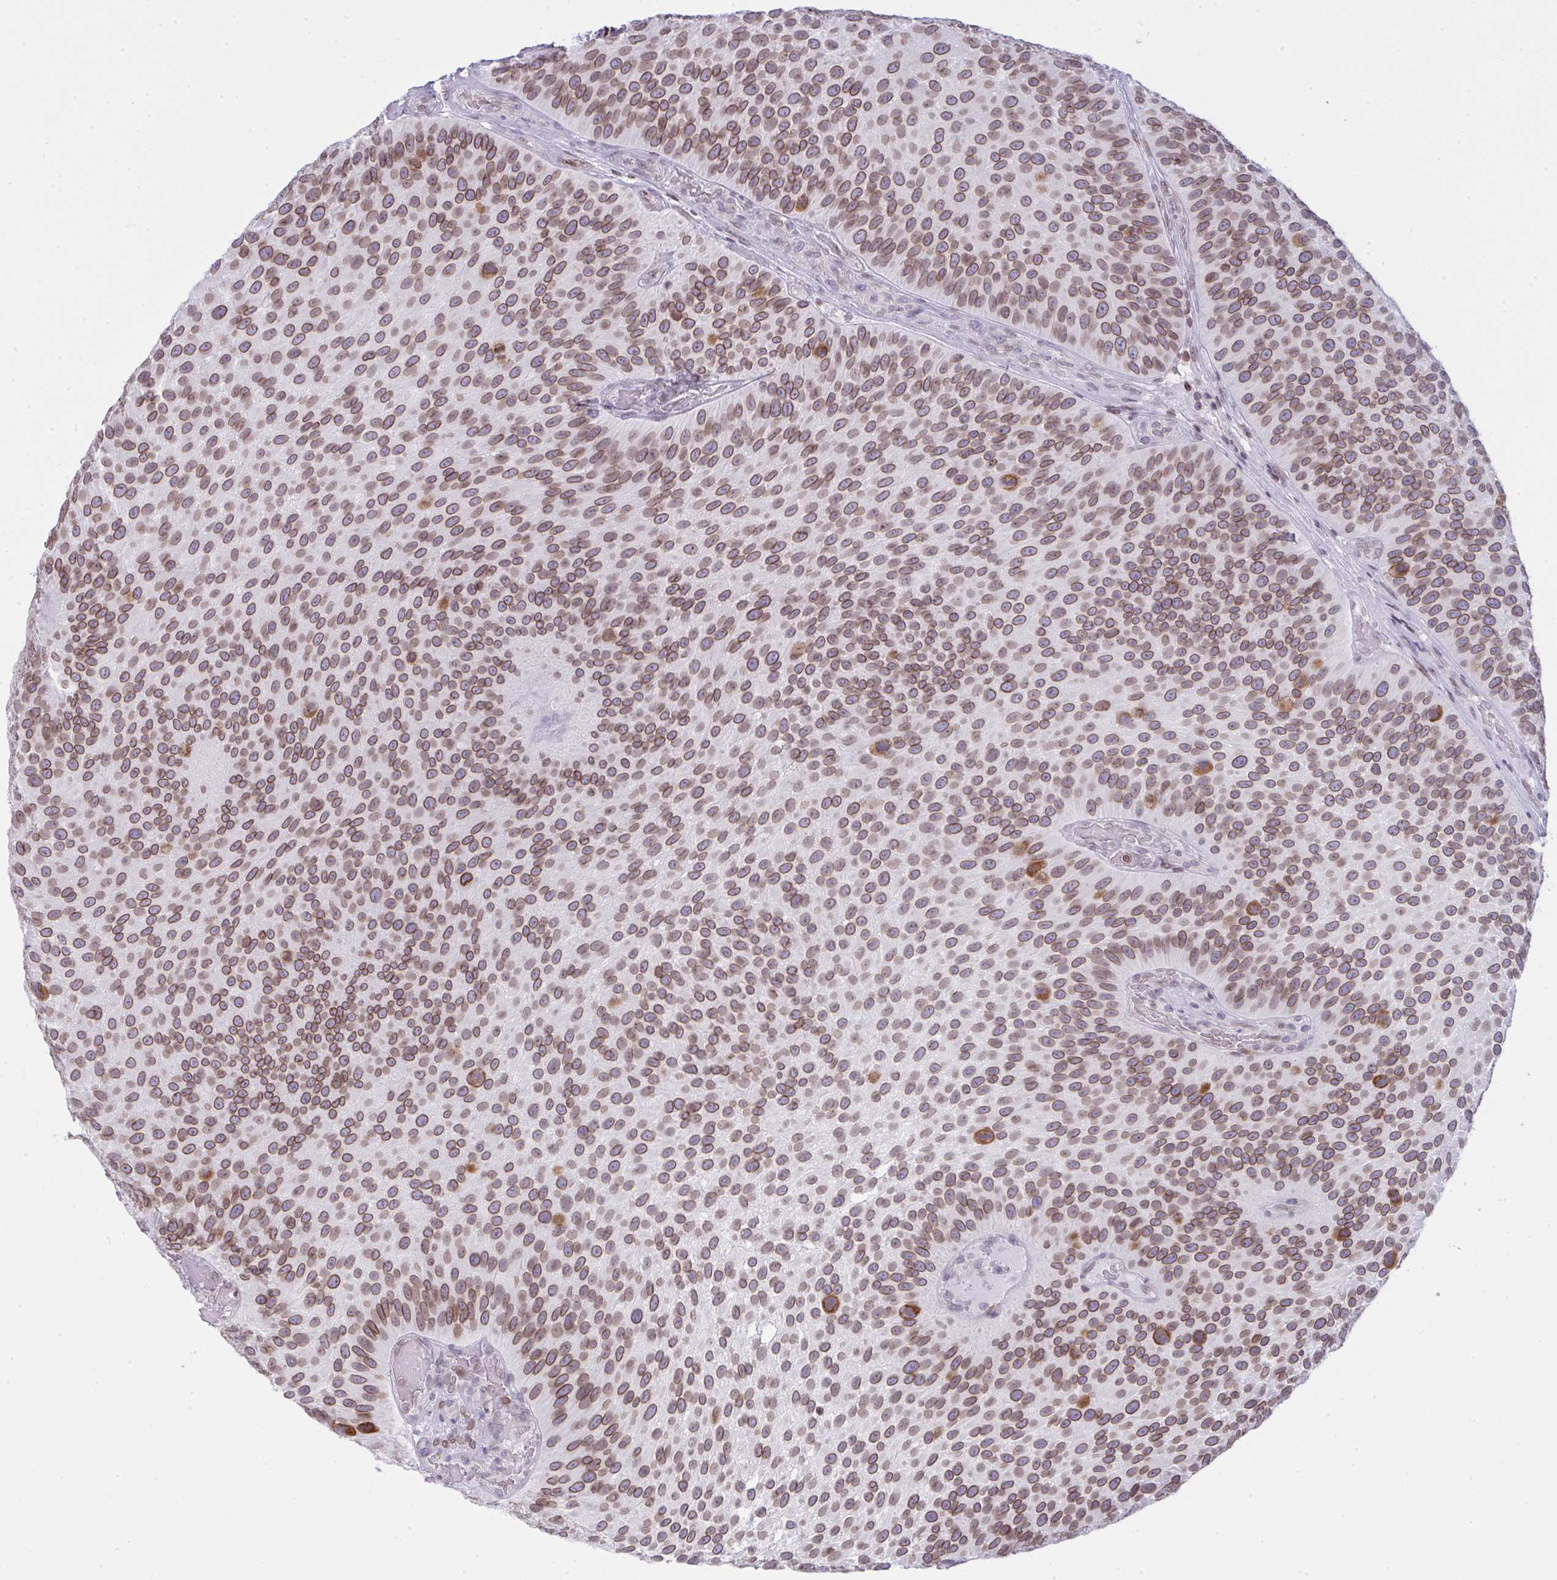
{"staining": {"intensity": "moderate", "quantity": ">75%", "location": "cytoplasmic/membranous,nuclear"}, "tissue": "urothelial cancer", "cell_type": "Tumor cells", "image_type": "cancer", "snomed": [{"axis": "morphology", "description": "Urothelial carcinoma, Low grade"}, {"axis": "topography", "description": "Urinary bladder"}], "caption": "This is a micrograph of immunohistochemistry staining of low-grade urothelial carcinoma, which shows moderate positivity in the cytoplasmic/membranous and nuclear of tumor cells.", "gene": "LMNB2", "patient": {"sex": "male", "age": 76}}